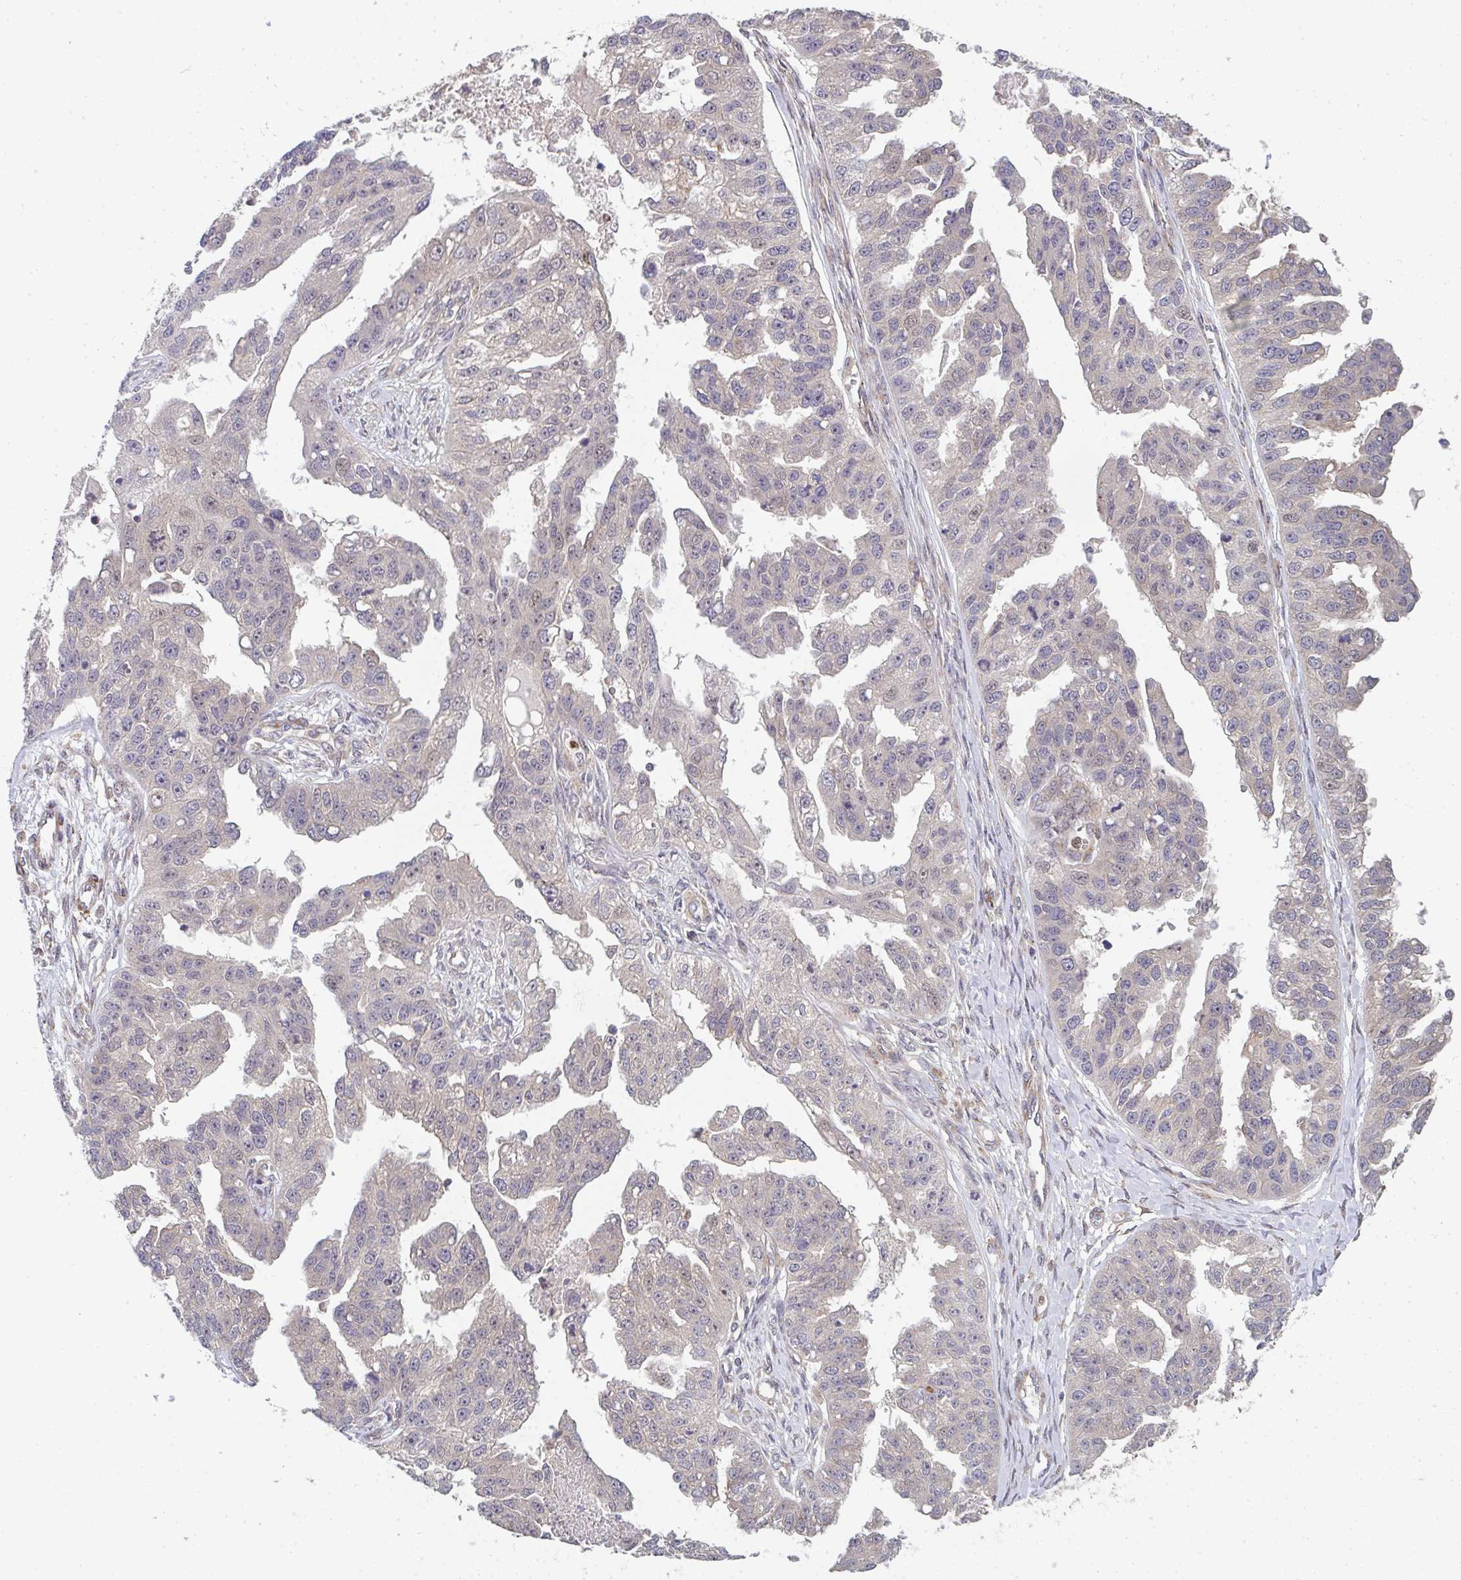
{"staining": {"intensity": "negative", "quantity": "none", "location": "none"}, "tissue": "ovarian cancer", "cell_type": "Tumor cells", "image_type": "cancer", "snomed": [{"axis": "morphology", "description": "Cystadenocarcinoma, serous, NOS"}, {"axis": "topography", "description": "Ovary"}], "caption": "Immunohistochemistry micrograph of human serous cystadenocarcinoma (ovarian) stained for a protein (brown), which shows no positivity in tumor cells. The staining was performed using DAB to visualize the protein expression in brown, while the nuclei were stained in blue with hematoxylin (Magnification: 20x).", "gene": "SIMC1", "patient": {"sex": "female", "age": 58}}